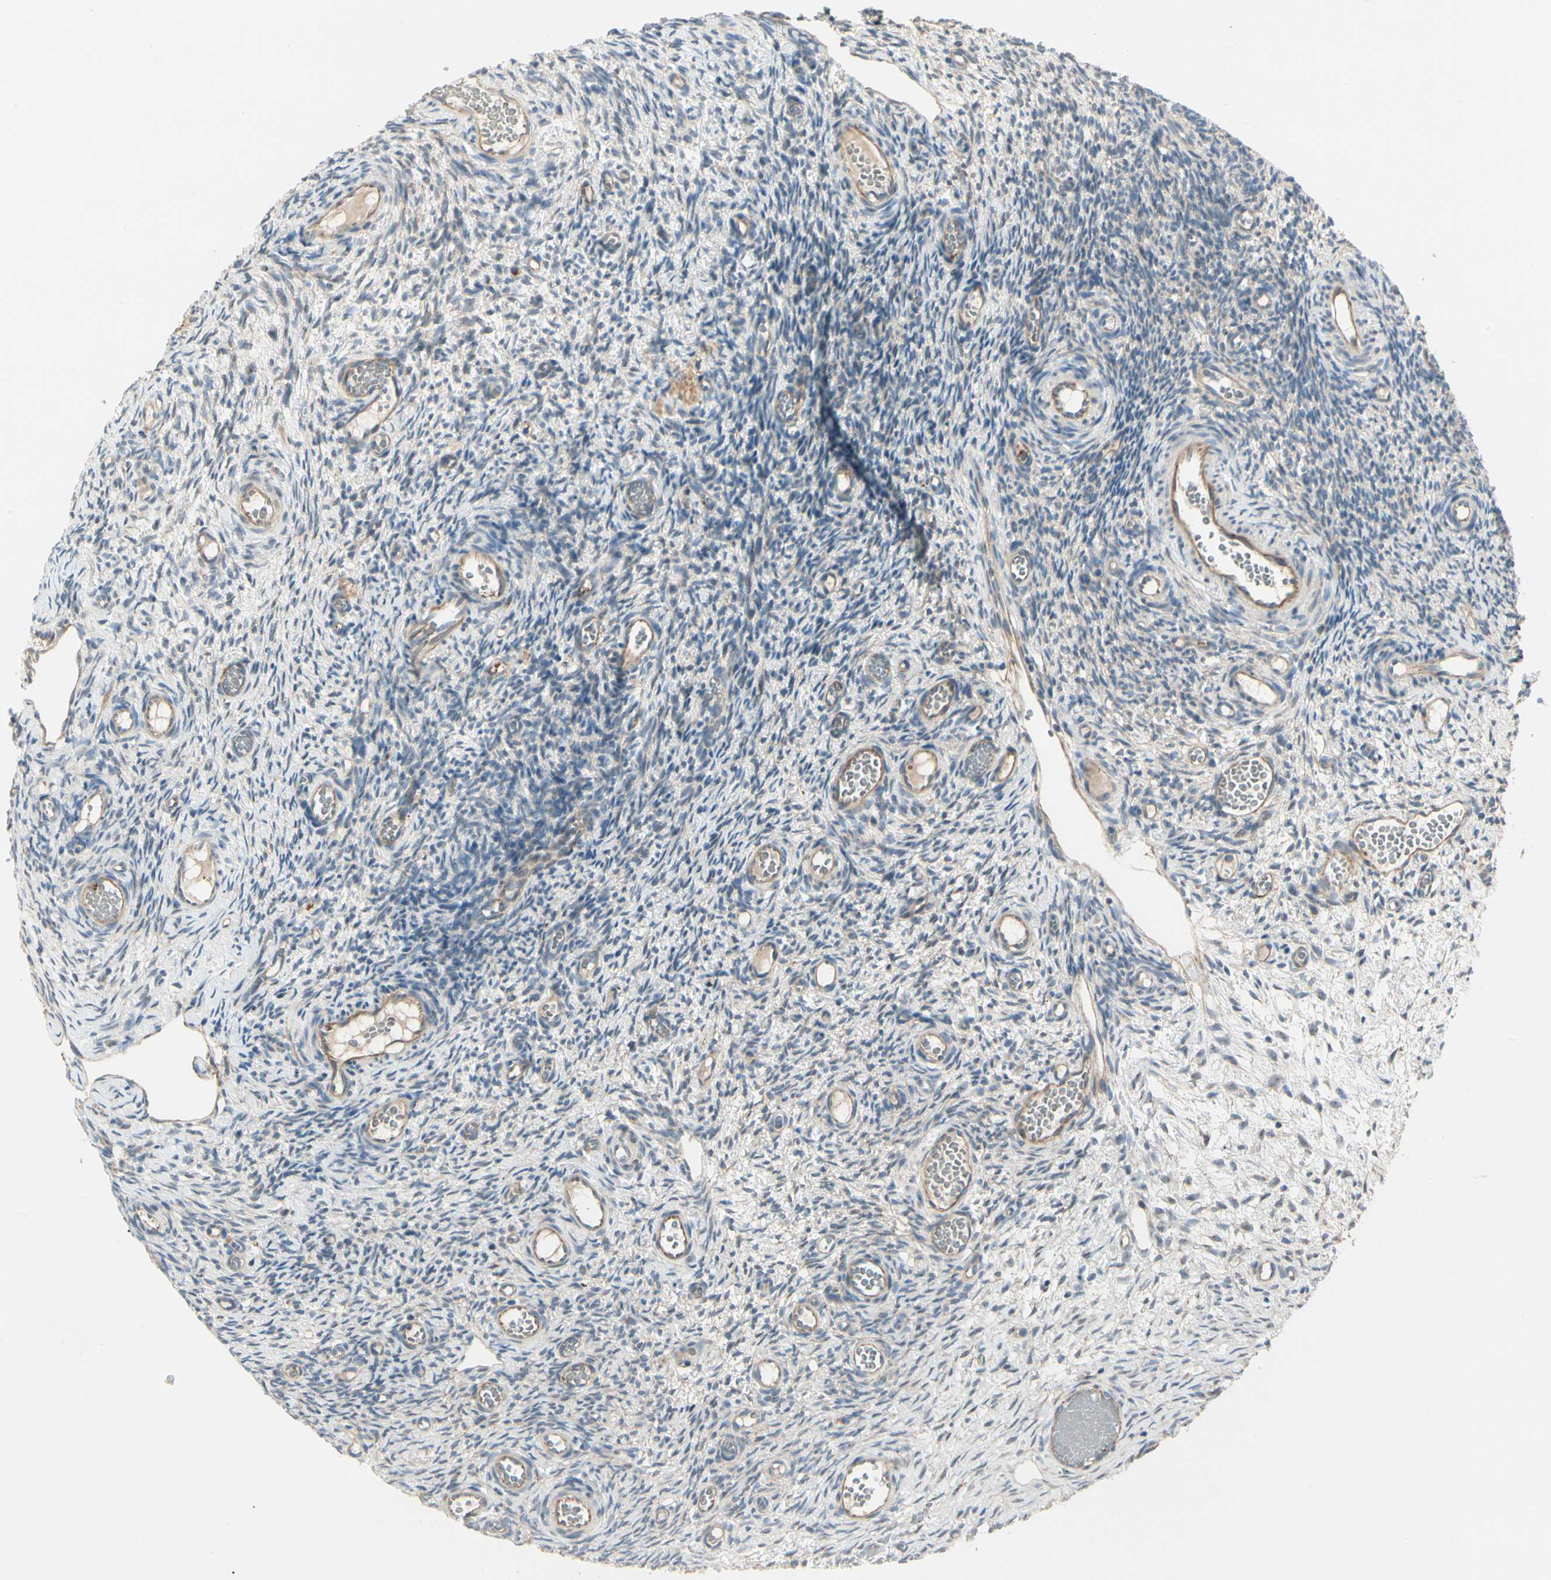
{"staining": {"intensity": "weak", "quantity": "<25%", "location": "cytoplasmic/membranous"}, "tissue": "ovary", "cell_type": "Ovarian stroma cells", "image_type": "normal", "snomed": [{"axis": "morphology", "description": "Normal tissue, NOS"}, {"axis": "topography", "description": "Ovary"}], "caption": "Immunohistochemistry histopathology image of benign ovary: human ovary stained with DAB (3,3'-diaminobenzidine) exhibits no significant protein positivity in ovarian stroma cells. (Immunohistochemistry (ihc), brightfield microscopy, high magnification).", "gene": "ABCA3", "patient": {"sex": "female", "age": 35}}